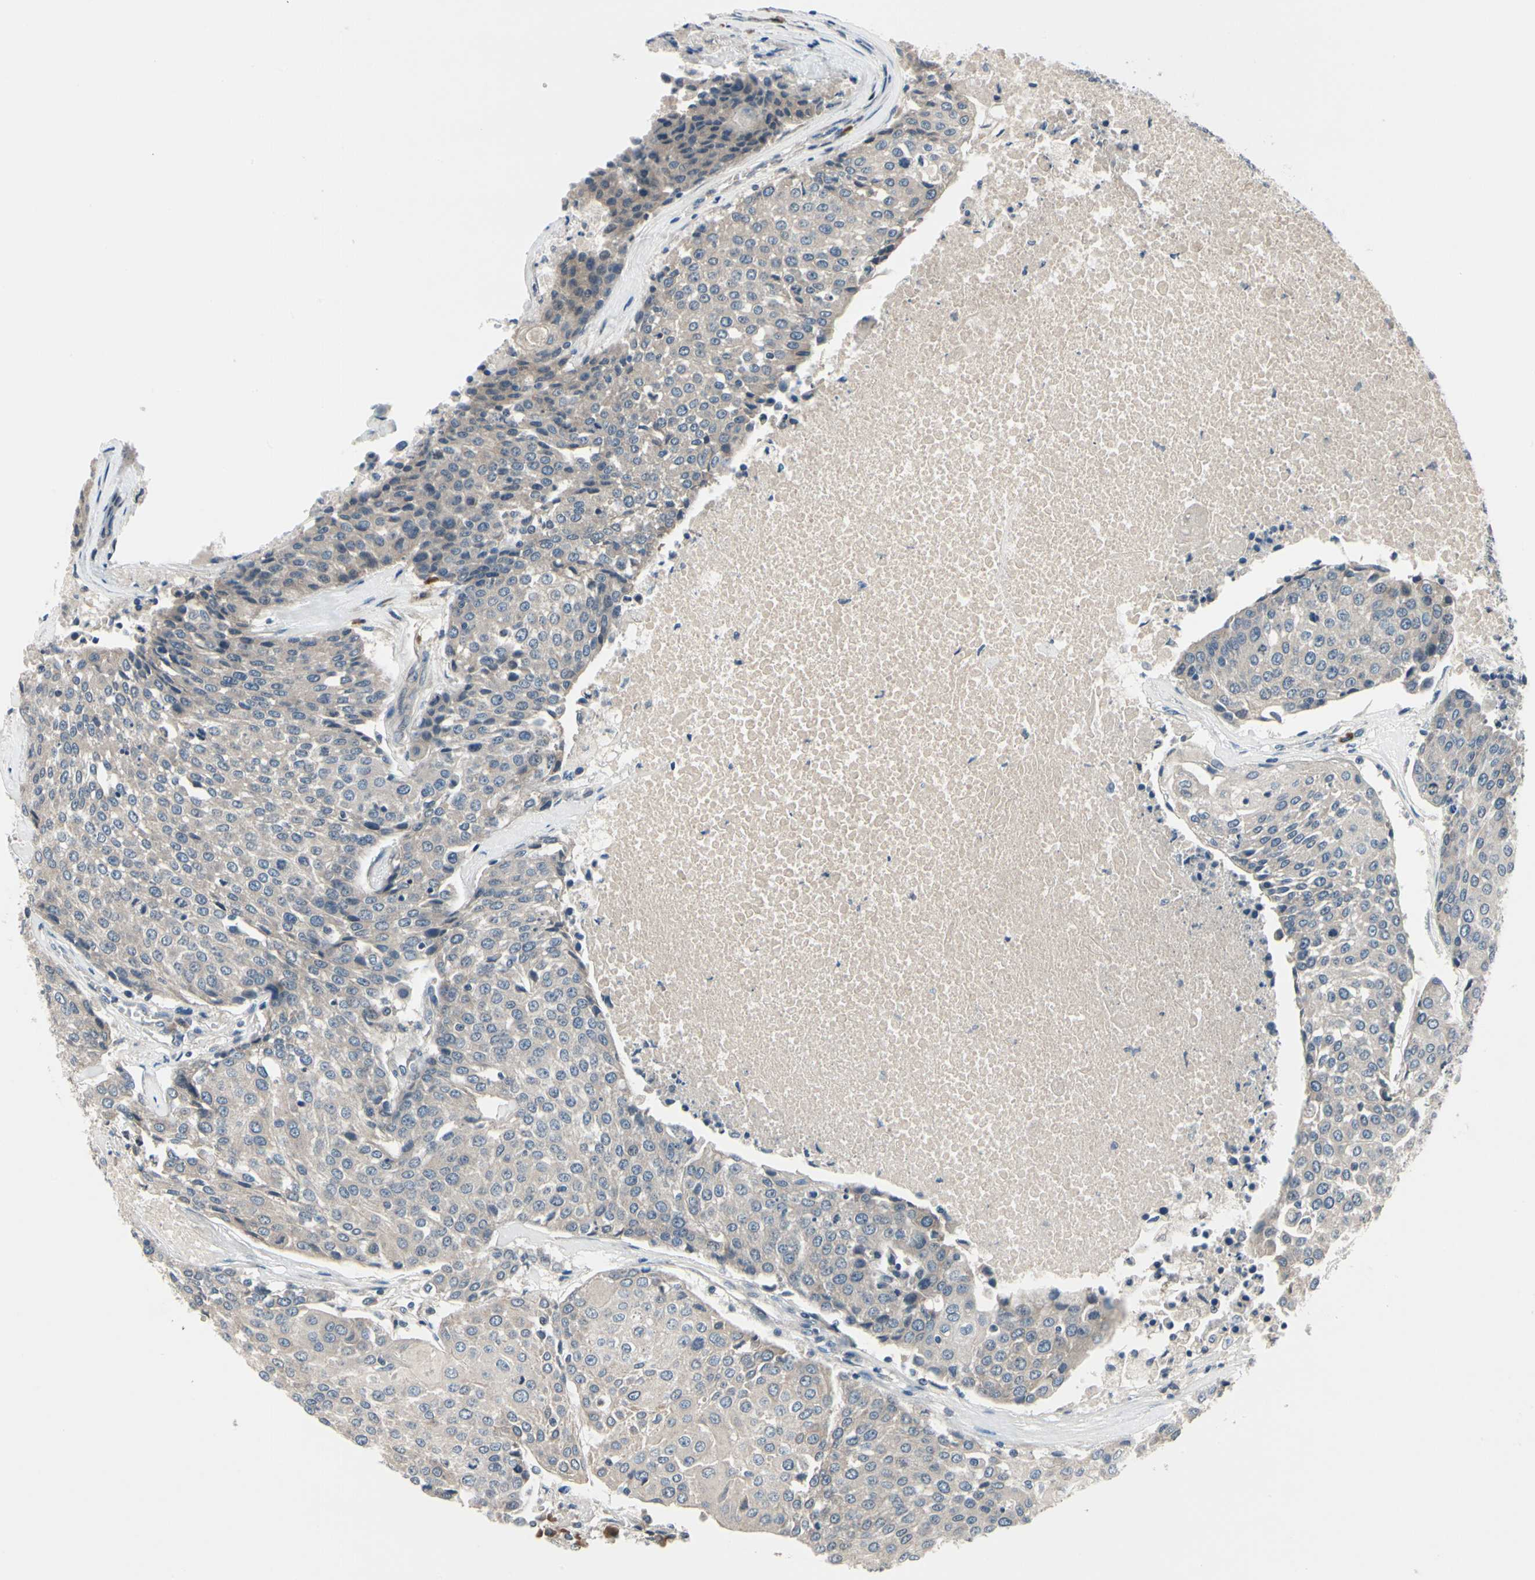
{"staining": {"intensity": "weak", "quantity": ">75%", "location": "cytoplasmic/membranous"}, "tissue": "urothelial cancer", "cell_type": "Tumor cells", "image_type": "cancer", "snomed": [{"axis": "morphology", "description": "Urothelial carcinoma, High grade"}, {"axis": "topography", "description": "Urinary bladder"}], "caption": "Immunohistochemistry (IHC) (DAB) staining of high-grade urothelial carcinoma demonstrates weak cytoplasmic/membranous protein staining in approximately >75% of tumor cells.", "gene": "SELENOK", "patient": {"sex": "female", "age": 85}}